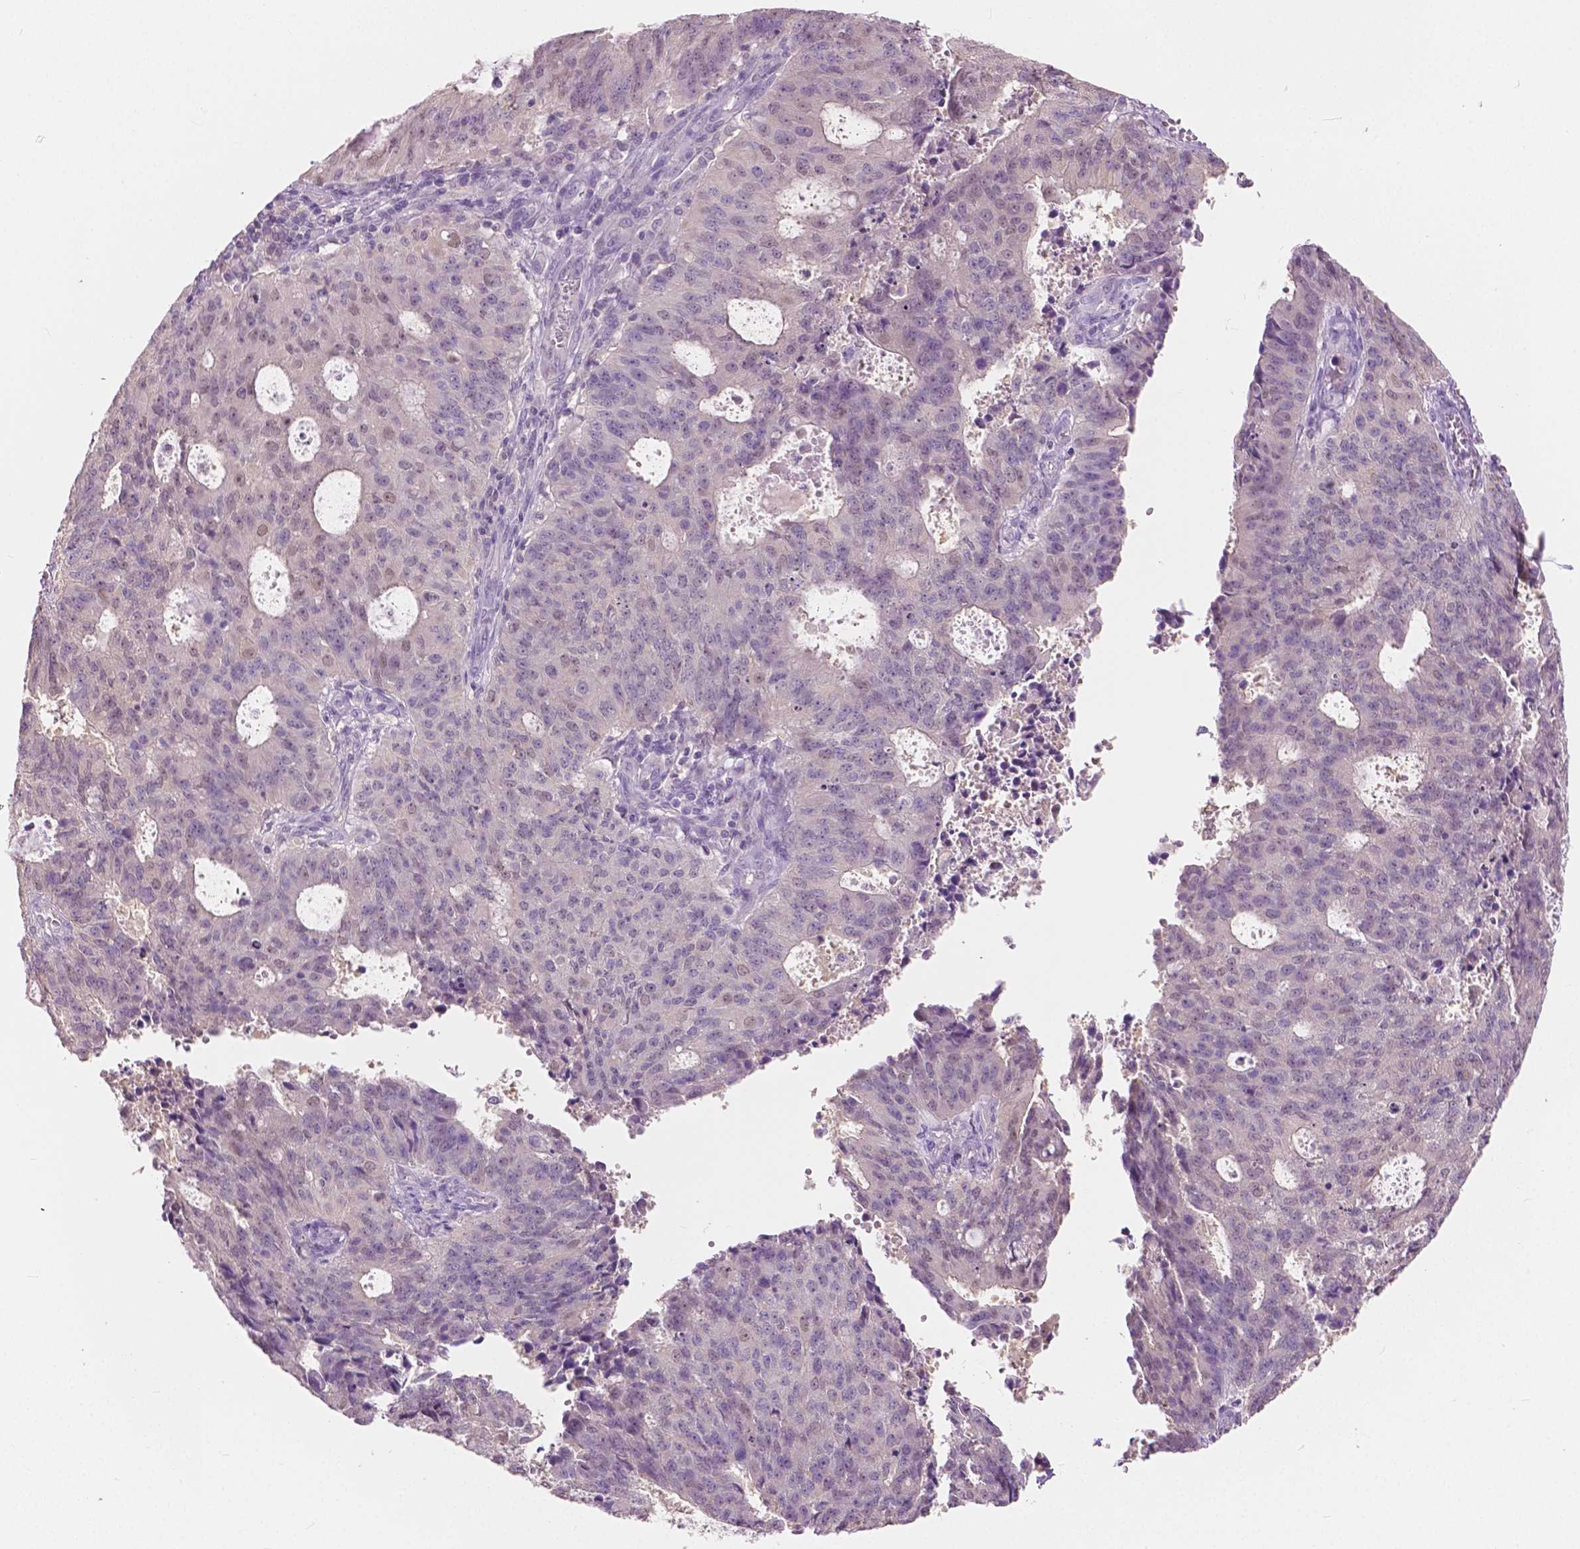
{"staining": {"intensity": "weak", "quantity": "<25%", "location": "nuclear"}, "tissue": "endometrial cancer", "cell_type": "Tumor cells", "image_type": "cancer", "snomed": [{"axis": "morphology", "description": "Adenocarcinoma, NOS"}, {"axis": "topography", "description": "Endometrium"}], "caption": "This is an immunohistochemistry (IHC) image of human endometrial cancer (adenocarcinoma). There is no expression in tumor cells.", "gene": "TKFC", "patient": {"sex": "female", "age": 82}}